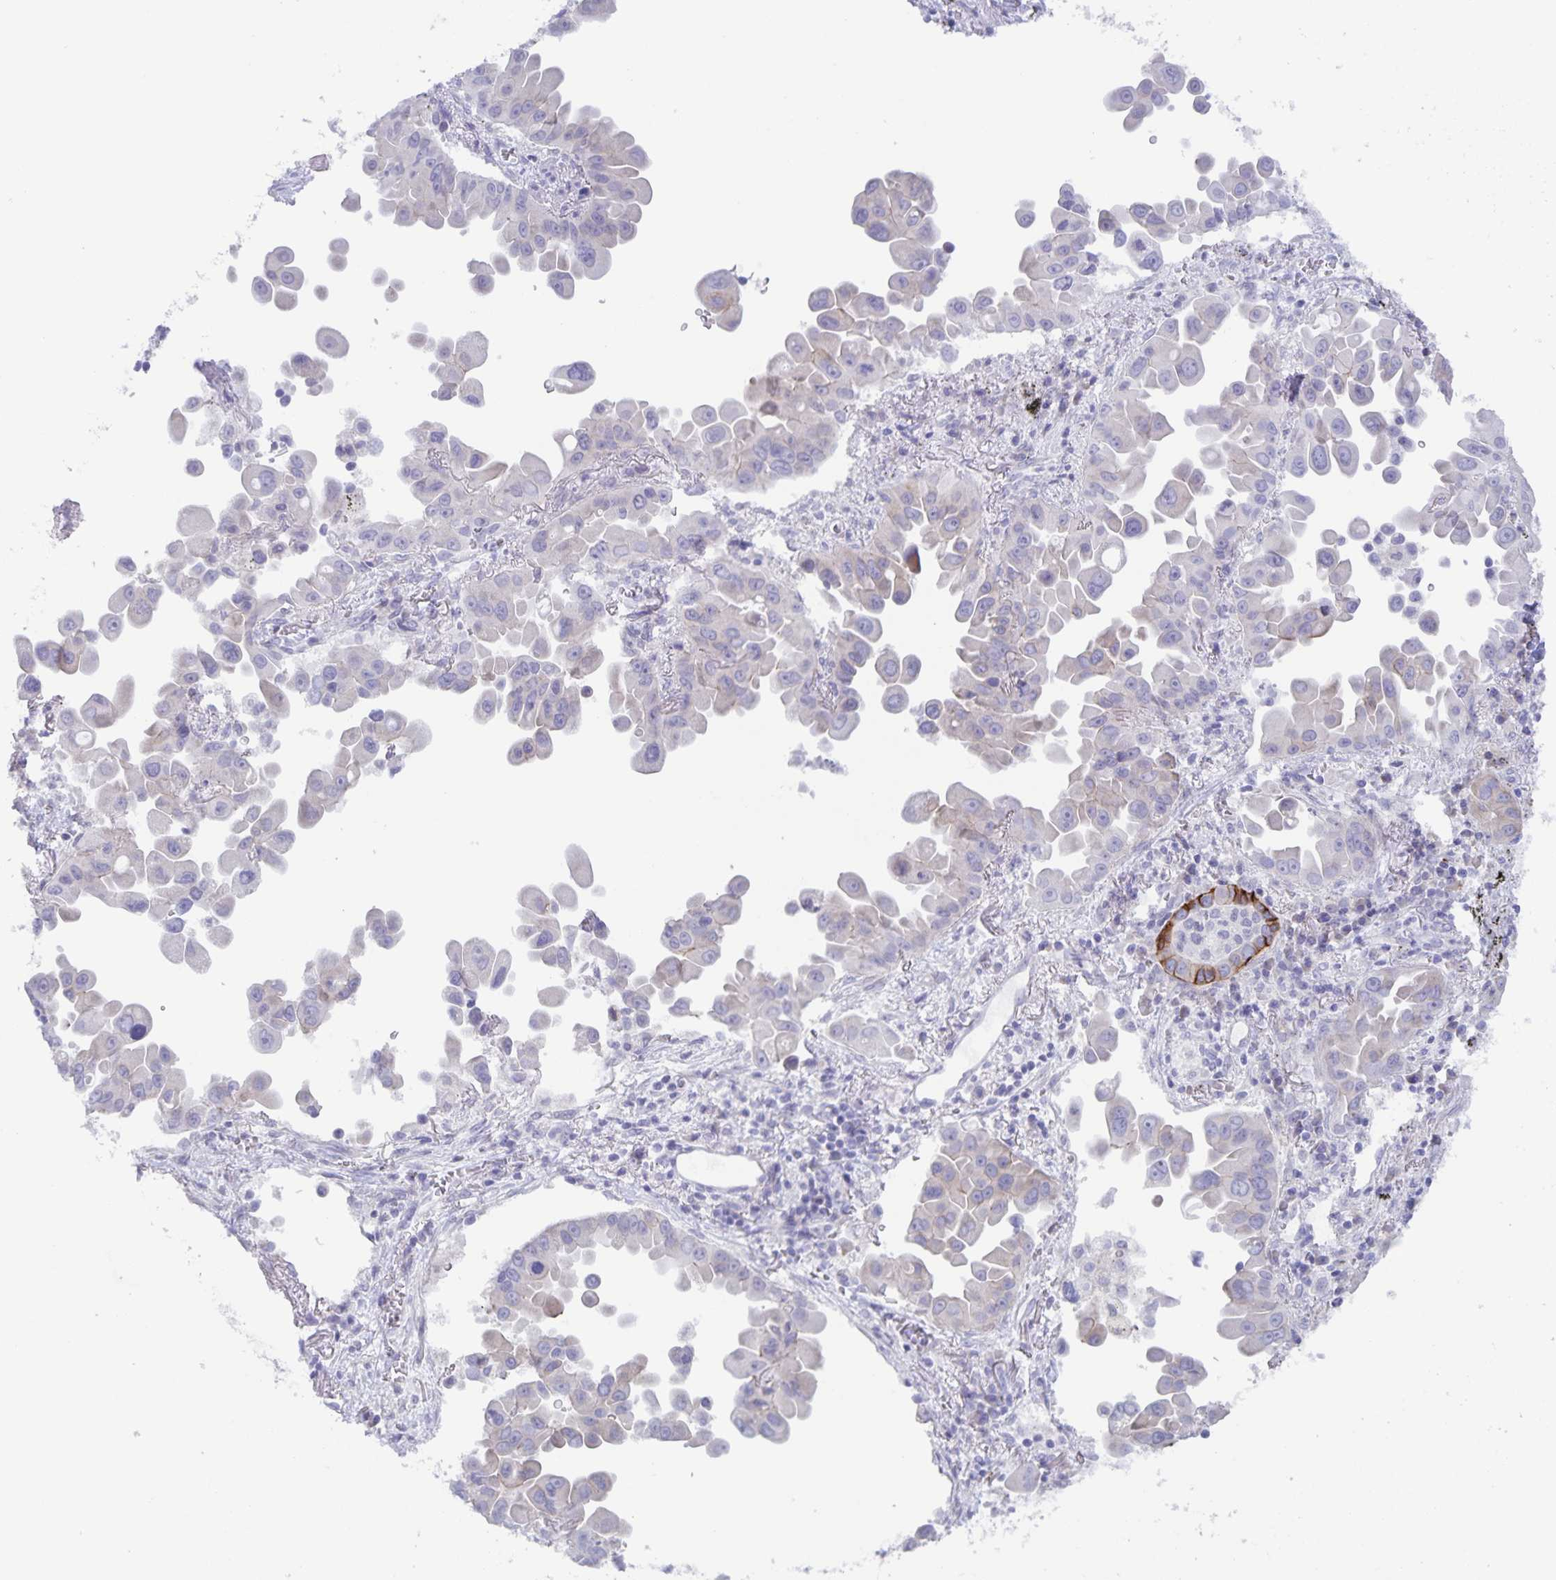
{"staining": {"intensity": "moderate", "quantity": "<25%", "location": "cytoplasmic/membranous"}, "tissue": "lung cancer", "cell_type": "Tumor cells", "image_type": "cancer", "snomed": [{"axis": "morphology", "description": "Adenocarcinoma, NOS"}, {"axis": "topography", "description": "Lung"}], "caption": "Protein staining of lung adenocarcinoma tissue exhibits moderate cytoplasmic/membranous expression in about <25% of tumor cells.", "gene": "AQP4", "patient": {"sex": "male", "age": 68}}